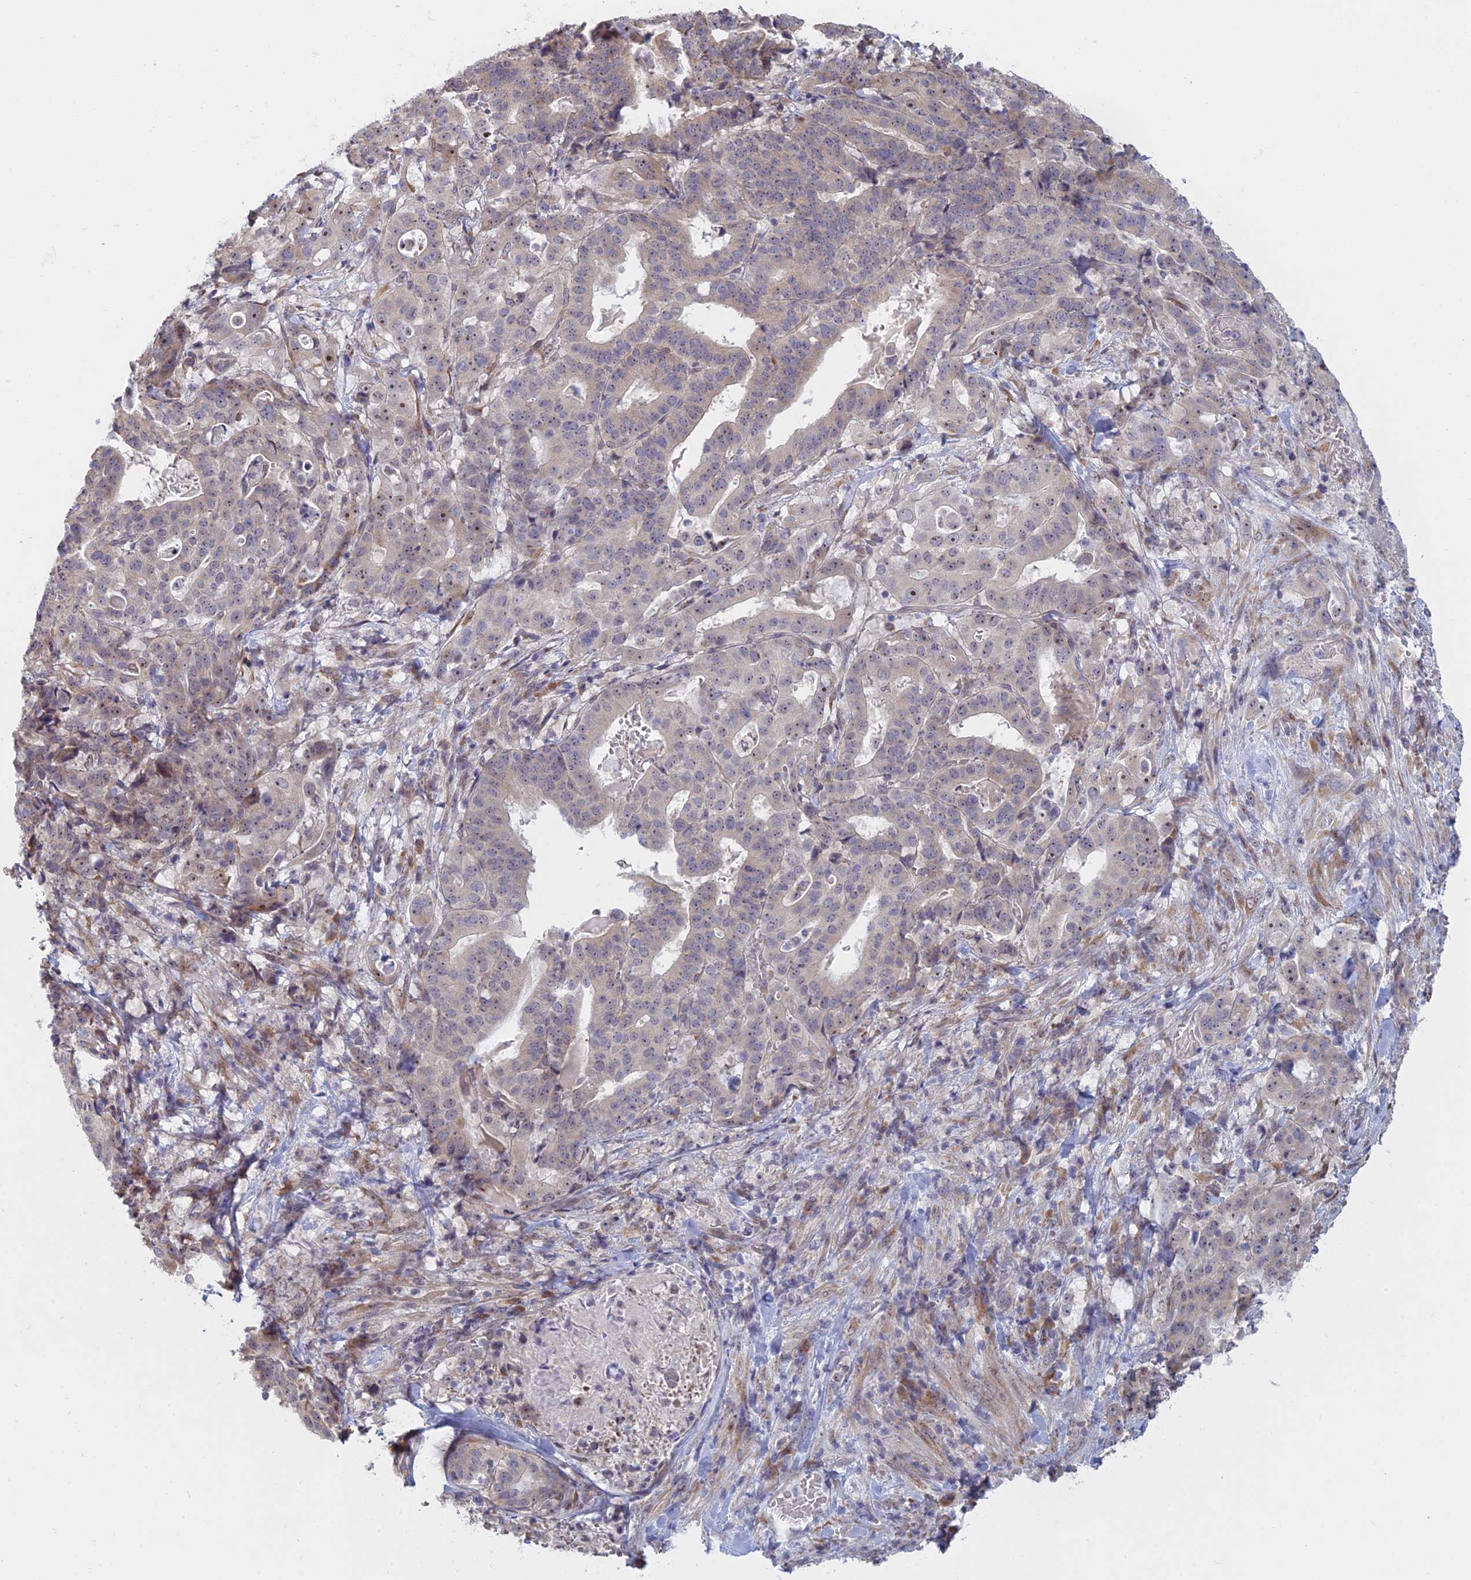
{"staining": {"intensity": "weak", "quantity": "<25%", "location": "cytoplasmic/membranous"}, "tissue": "stomach cancer", "cell_type": "Tumor cells", "image_type": "cancer", "snomed": [{"axis": "morphology", "description": "Adenocarcinoma, NOS"}, {"axis": "topography", "description": "Stomach"}], "caption": "Immunohistochemistry micrograph of neoplastic tissue: stomach cancer stained with DAB shows no significant protein positivity in tumor cells.", "gene": "RPS19BP1", "patient": {"sex": "male", "age": 48}}